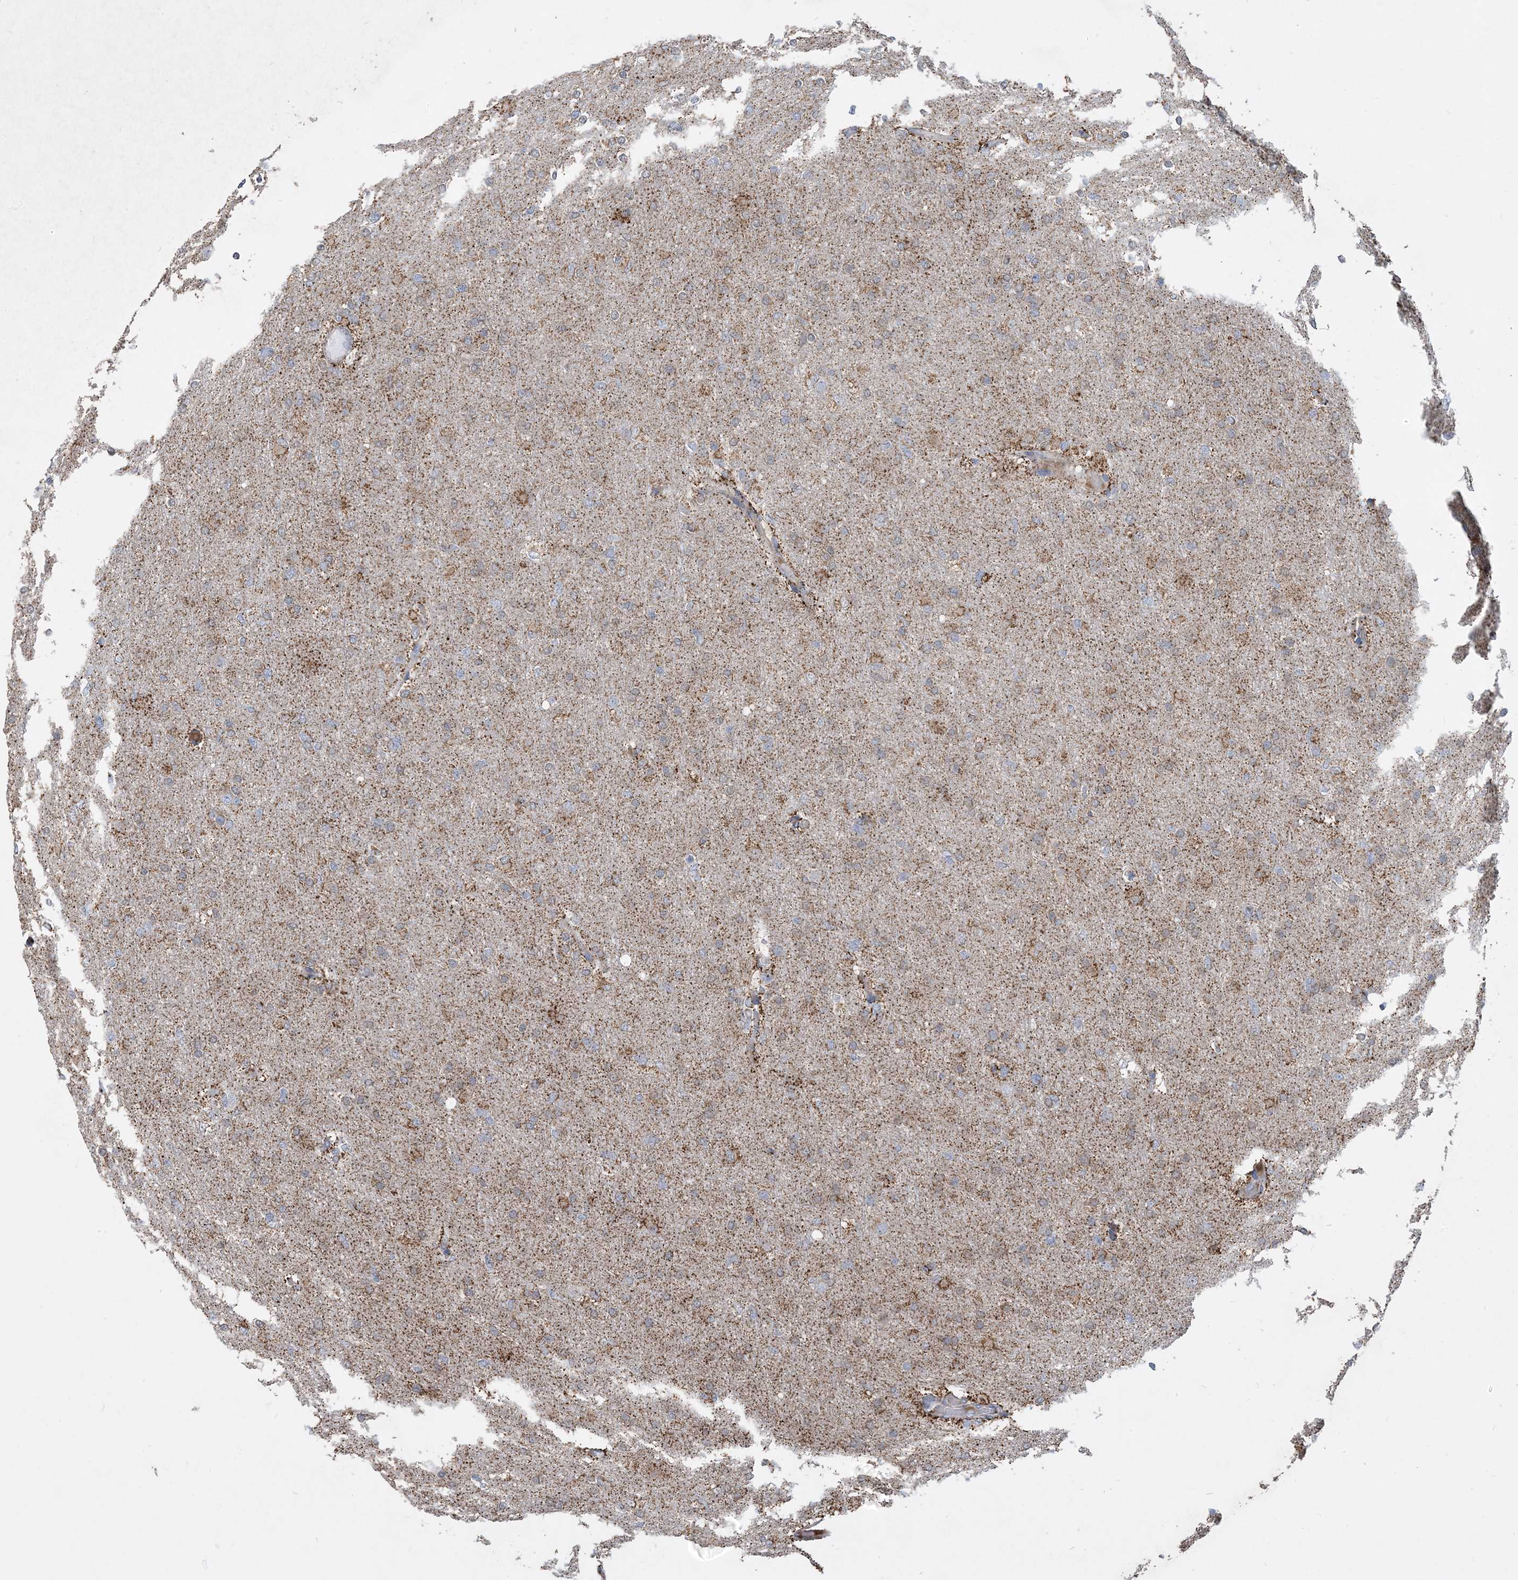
{"staining": {"intensity": "weak", "quantity": "25%-75%", "location": "cytoplasmic/membranous"}, "tissue": "glioma", "cell_type": "Tumor cells", "image_type": "cancer", "snomed": [{"axis": "morphology", "description": "Glioma, malignant, High grade"}, {"axis": "topography", "description": "Cerebral cortex"}], "caption": "This is a micrograph of immunohistochemistry staining of glioma, which shows weak staining in the cytoplasmic/membranous of tumor cells.", "gene": "ECHDC1", "patient": {"sex": "female", "age": 36}}